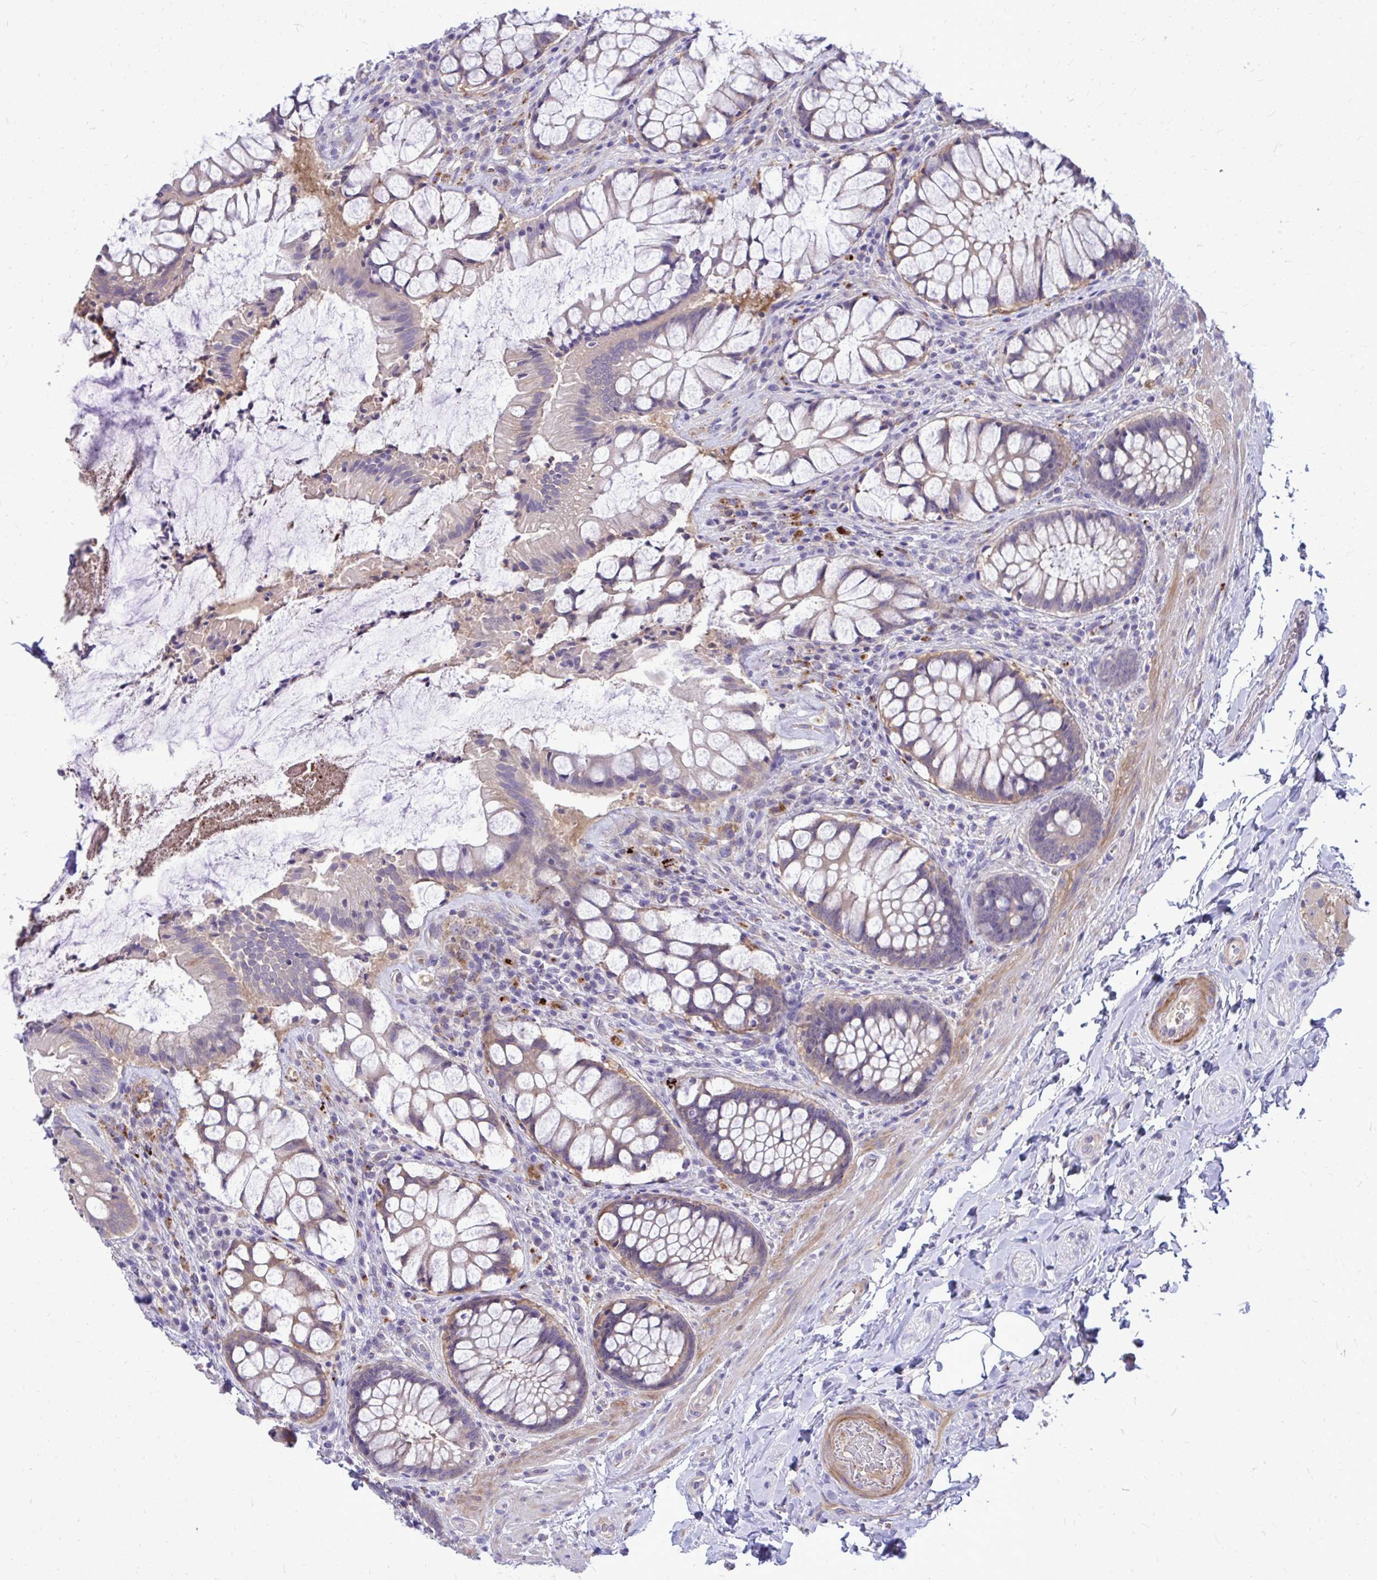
{"staining": {"intensity": "weak", "quantity": "25%-75%", "location": "cytoplasmic/membranous"}, "tissue": "rectum", "cell_type": "Glandular cells", "image_type": "normal", "snomed": [{"axis": "morphology", "description": "Normal tissue, NOS"}, {"axis": "topography", "description": "Rectum"}], "caption": "IHC of unremarkable human rectum shows low levels of weak cytoplasmic/membranous positivity in approximately 25%-75% of glandular cells. (DAB IHC, brown staining for protein, blue staining for nuclei).", "gene": "TP53I11", "patient": {"sex": "female", "age": 58}}